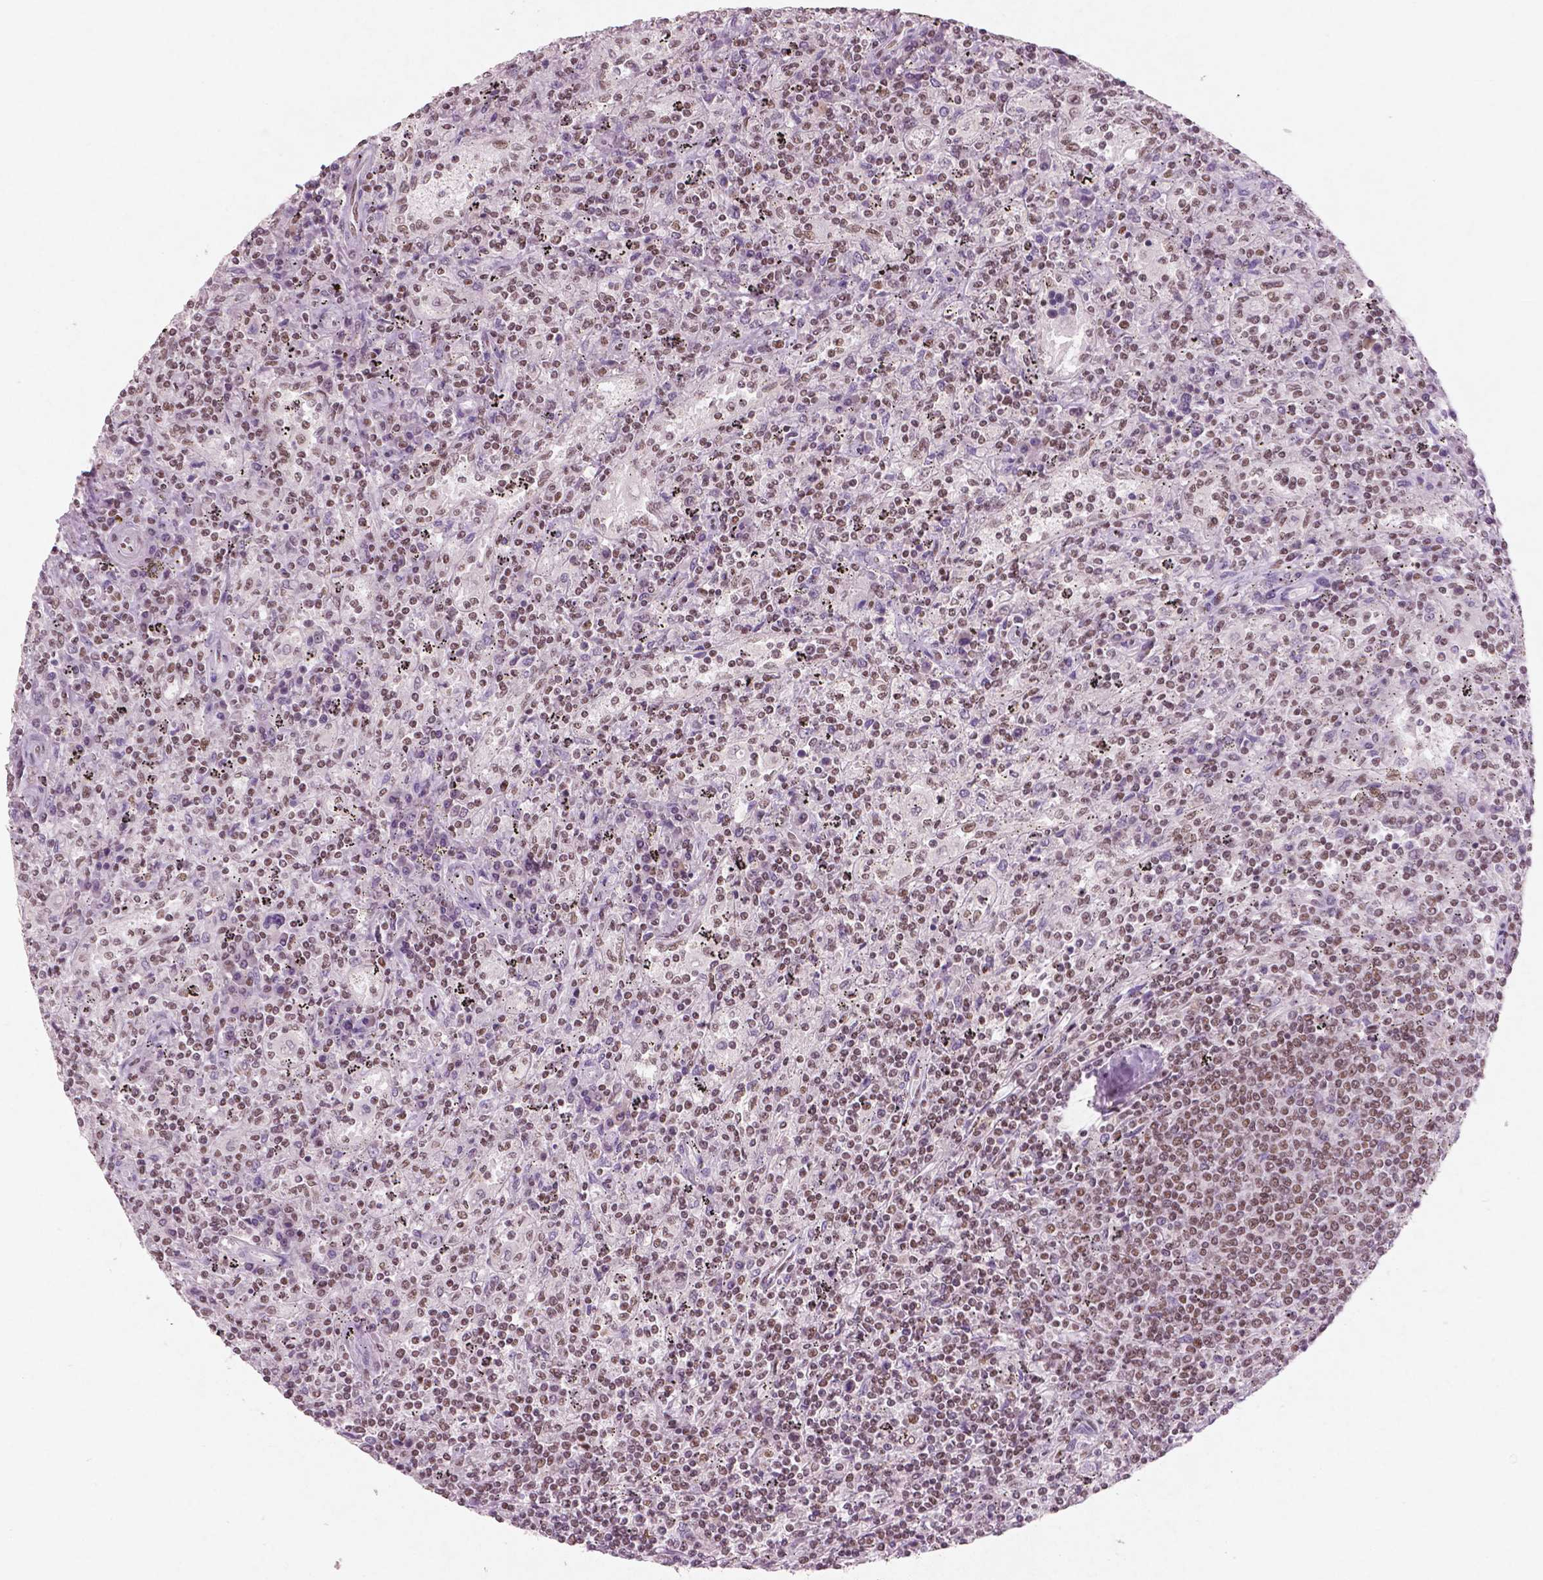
{"staining": {"intensity": "moderate", "quantity": "25%-75%", "location": "nuclear"}, "tissue": "lymphoma", "cell_type": "Tumor cells", "image_type": "cancer", "snomed": [{"axis": "morphology", "description": "Malignant lymphoma, non-Hodgkin's type, Low grade"}, {"axis": "topography", "description": "Spleen"}], "caption": "A high-resolution image shows IHC staining of low-grade malignant lymphoma, non-Hodgkin's type, which shows moderate nuclear positivity in about 25%-75% of tumor cells. The protein is stained brown, and the nuclei are stained in blue (DAB IHC with brightfield microscopy, high magnification).", "gene": "BRD4", "patient": {"sex": "male", "age": 62}}